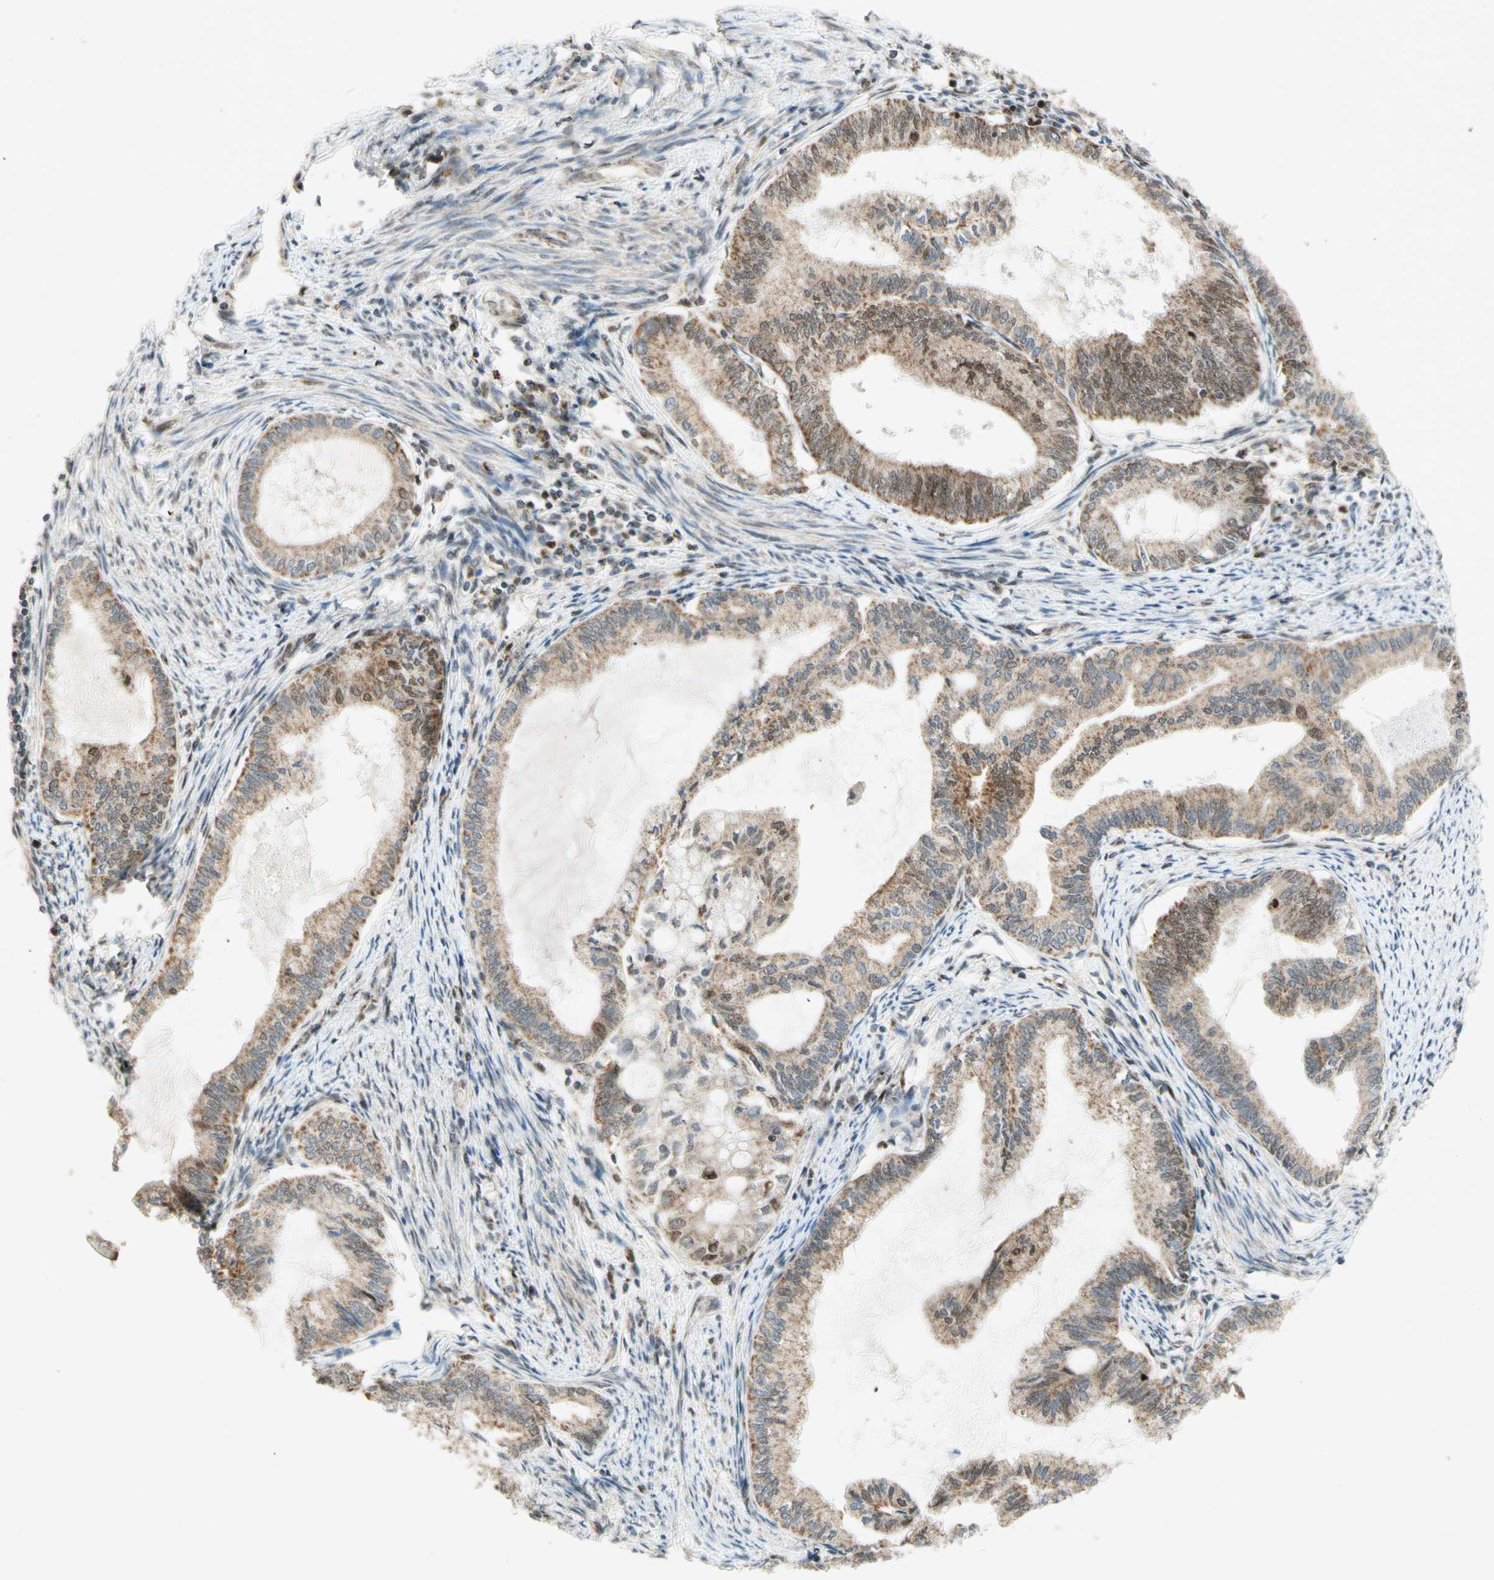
{"staining": {"intensity": "weak", "quantity": ">75%", "location": "cytoplasmic/membranous"}, "tissue": "endometrial cancer", "cell_type": "Tumor cells", "image_type": "cancer", "snomed": [{"axis": "morphology", "description": "Adenocarcinoma, NOS"}, {"axis": "topography", "description": "Endometrium"}], "caption": "About >75% of tumor cells in adenocarcinoma (endometrial) show weak cytoplasmic/membranous protein positivity as visualized by brown immunohistochemical staining.", "gene": "DNMT3A", "patient": {"sex": "female", "age": 86}}